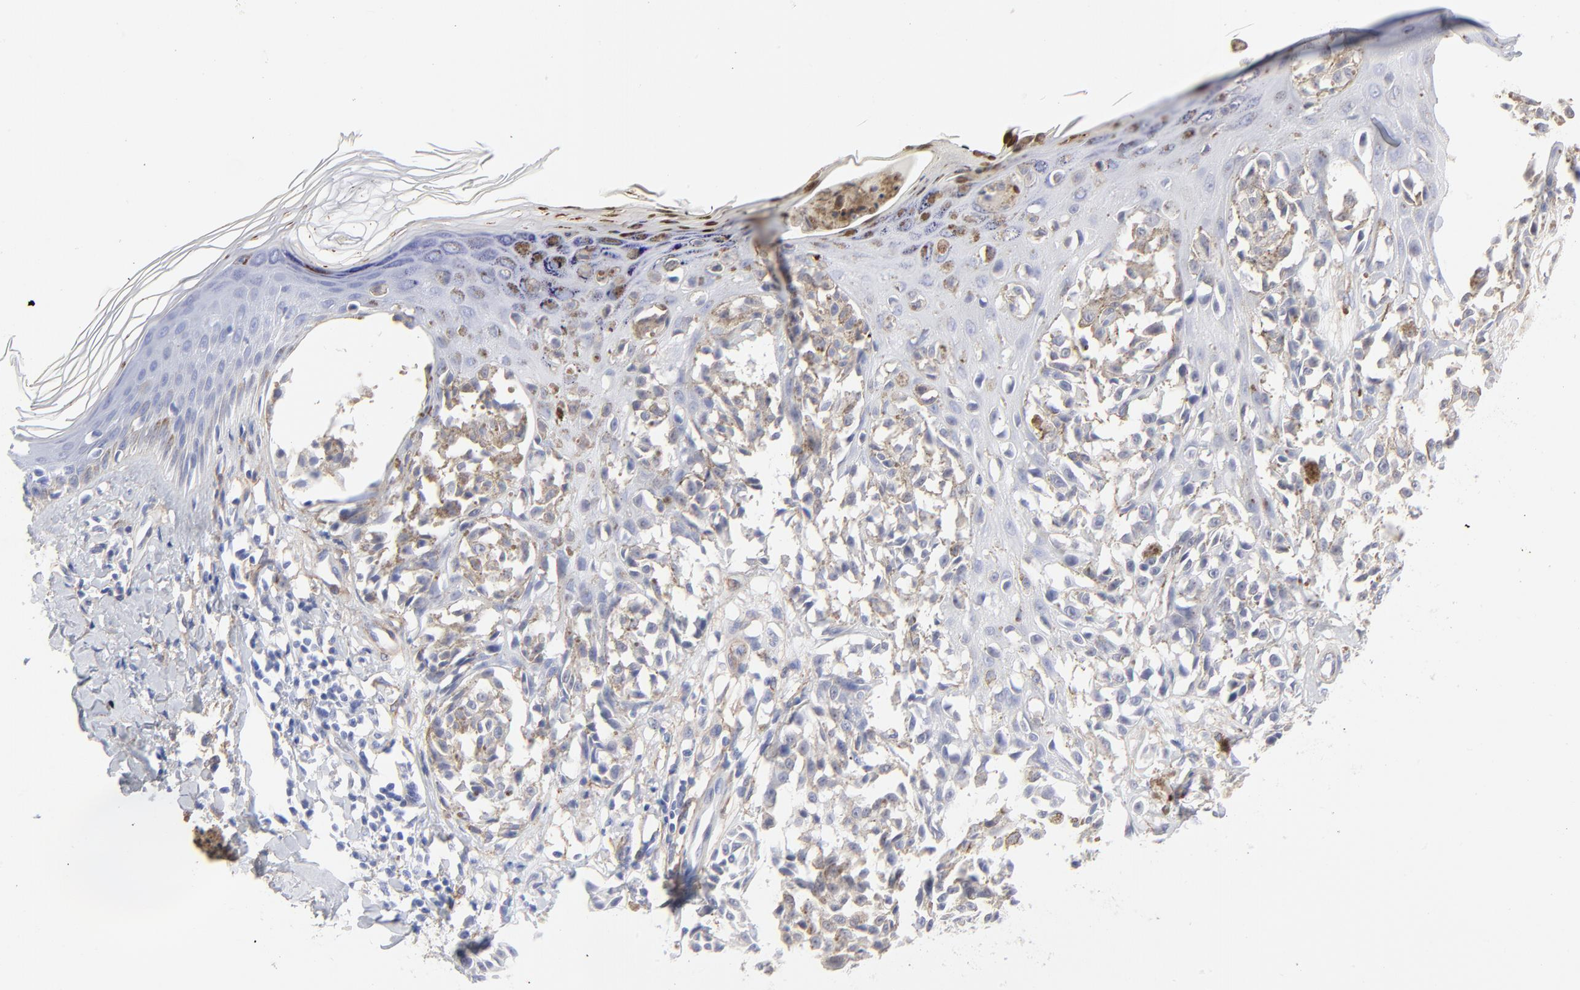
{"staining": {"intensity": "negative", "quantity": "none", "location": "none"}, "tissue": "melanoma", "cell_type": "Tumor cells", "image_type": "cancer", "snomed": [{"axis": "morphology", "description": "Malignant melanoma, NOS"}, {"axis": "topography", "description": "Skin"}], "caption": "Immunohistochemical staining of malignant melanoma displays no significant positivity in tumor cells.", "gene": "PDGFRB", "patient": {"sex": "female", "age": 38}}